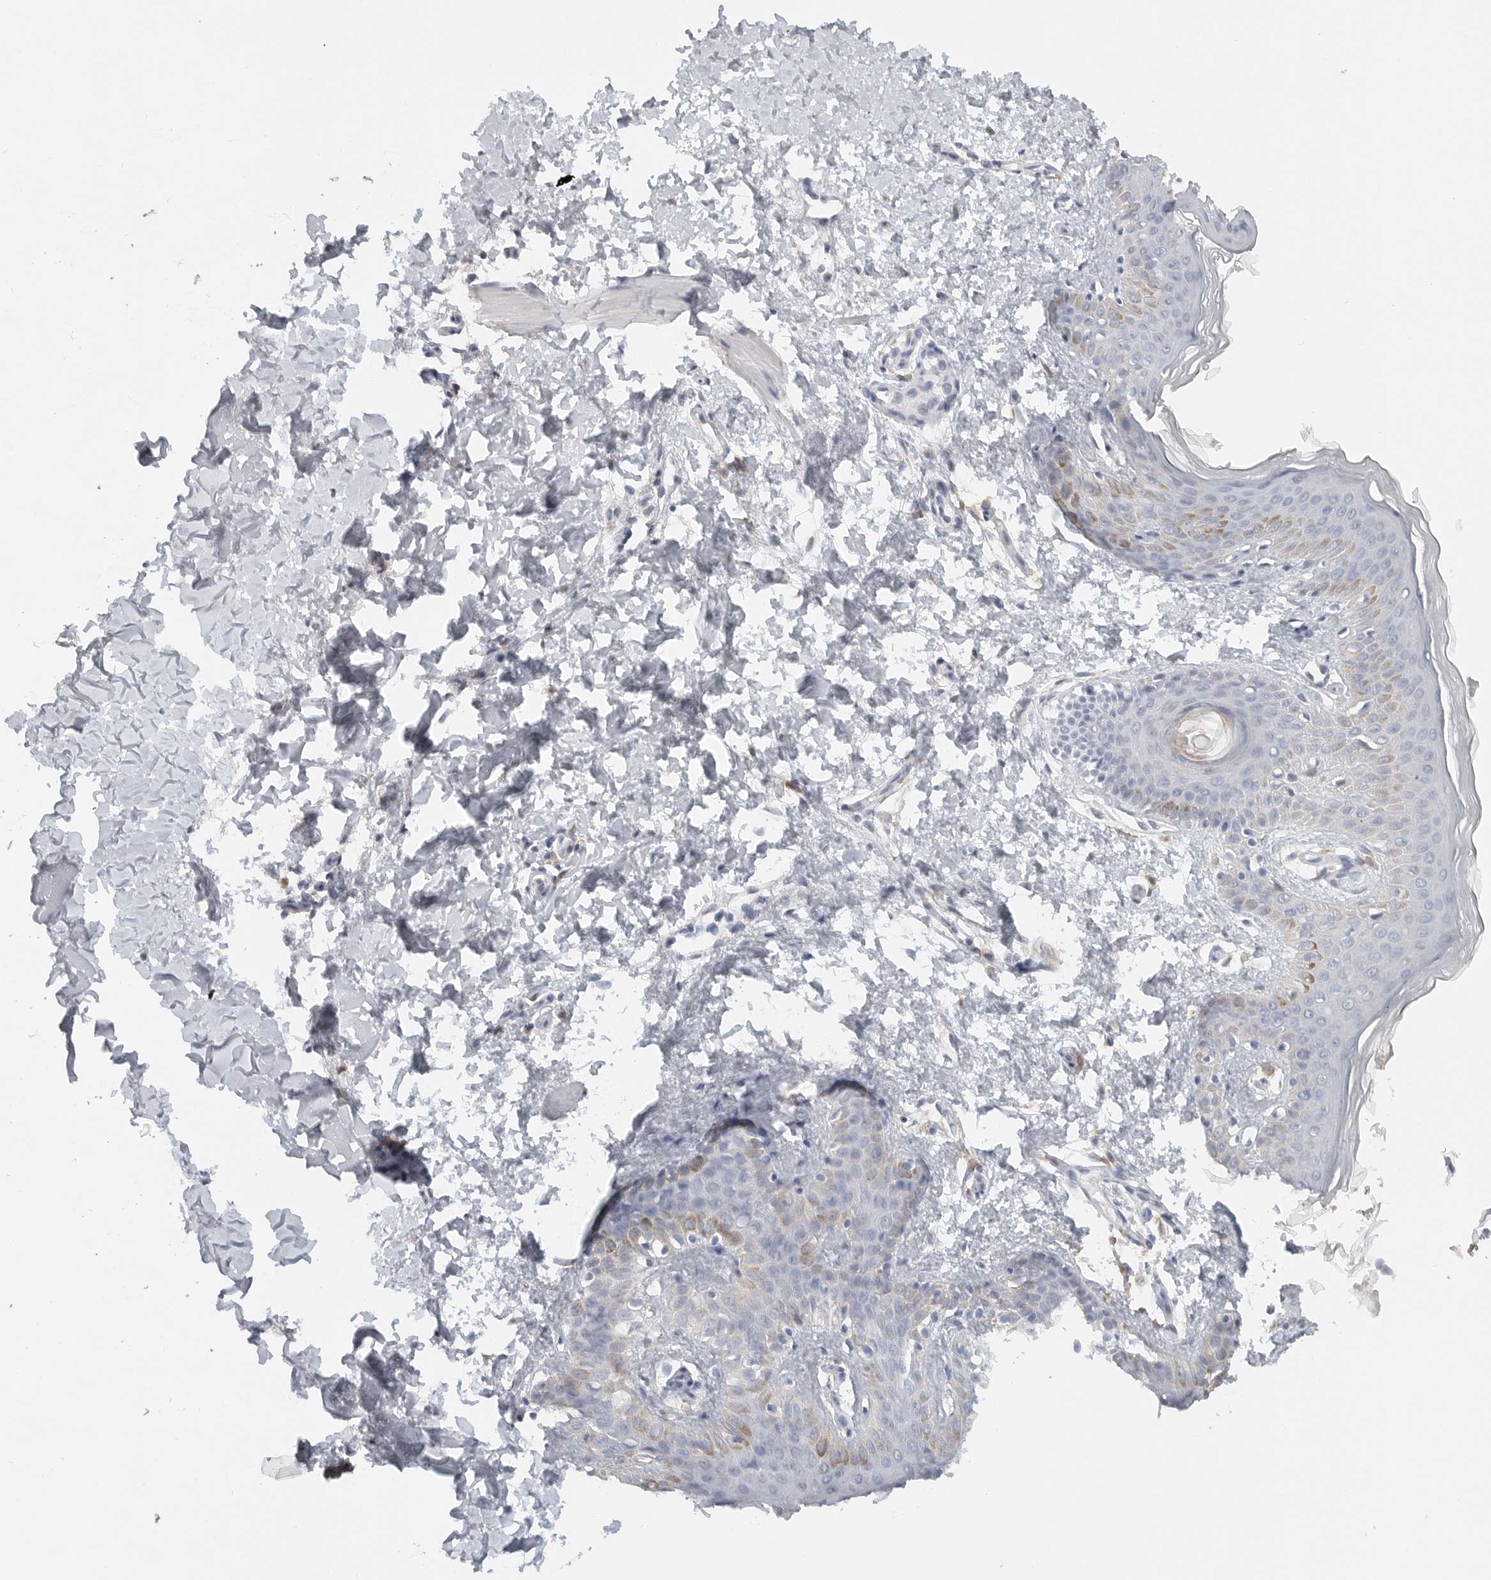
{"staining": {"intensity": "negative", "quantity": "none", "location": "none"}, "tissue": "skin", "cell_type": "Fibroblasts", "image_type": "normal", "snomed": [{"axis": "morphology", "description": "Normal tissue, NOS"}, {"axis": "morphology", "description": "Neoplasm, benign, NOS"}, {"axis": "topography", "description": "Skin"}, {"axis": "topography", "description": "Soft tissue"}], "caption": "A high-resolution micrograph shows IHC staining of unremarkable skin, which reveals no significant expression in fibroblasts.", "gene": "PAM", "patient": {"sex": "male", "age": 26}}